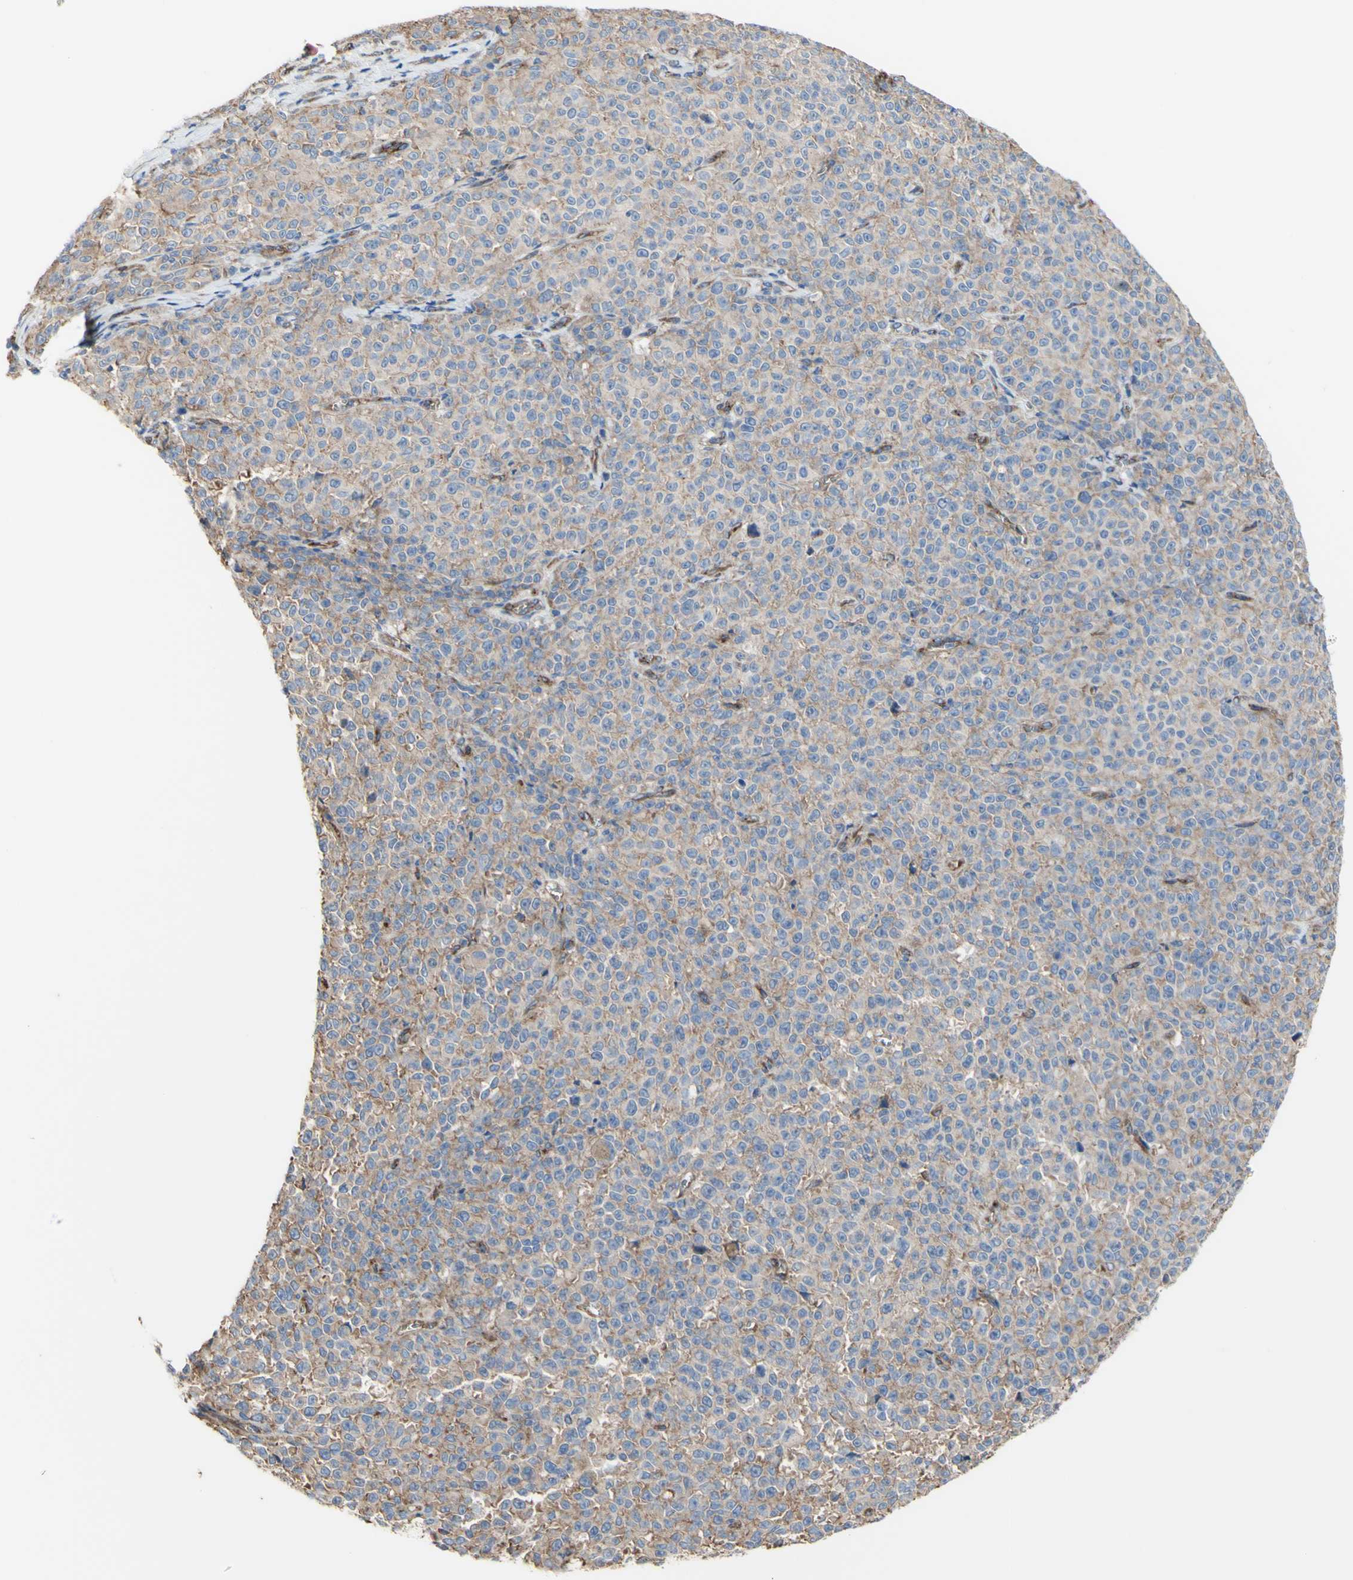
{"staining": {"intensity": "moderate", "quantity": ">75%", "location": "cytoplasmic/membranous"}, "tissue": "melanoma", "cell_type": "Tumor cells", "image_type": "cancer", "snomed": [{"axis": "morphology", "description": "Malignant melanoma, NOS"}, {"axis": "topography", "description": "Skin"}], "caption": "Immunohistochemistry (DAB) staining of human malignant melanoma displays moderate cytoplasmic/membranous protein positivity in approximately >75% of tumor cells. The protein of interest is shown in brown color, while the nuclei are stained blue.", "gene": "LRIG3", "patient": {"sex": "female", "age": 82}}